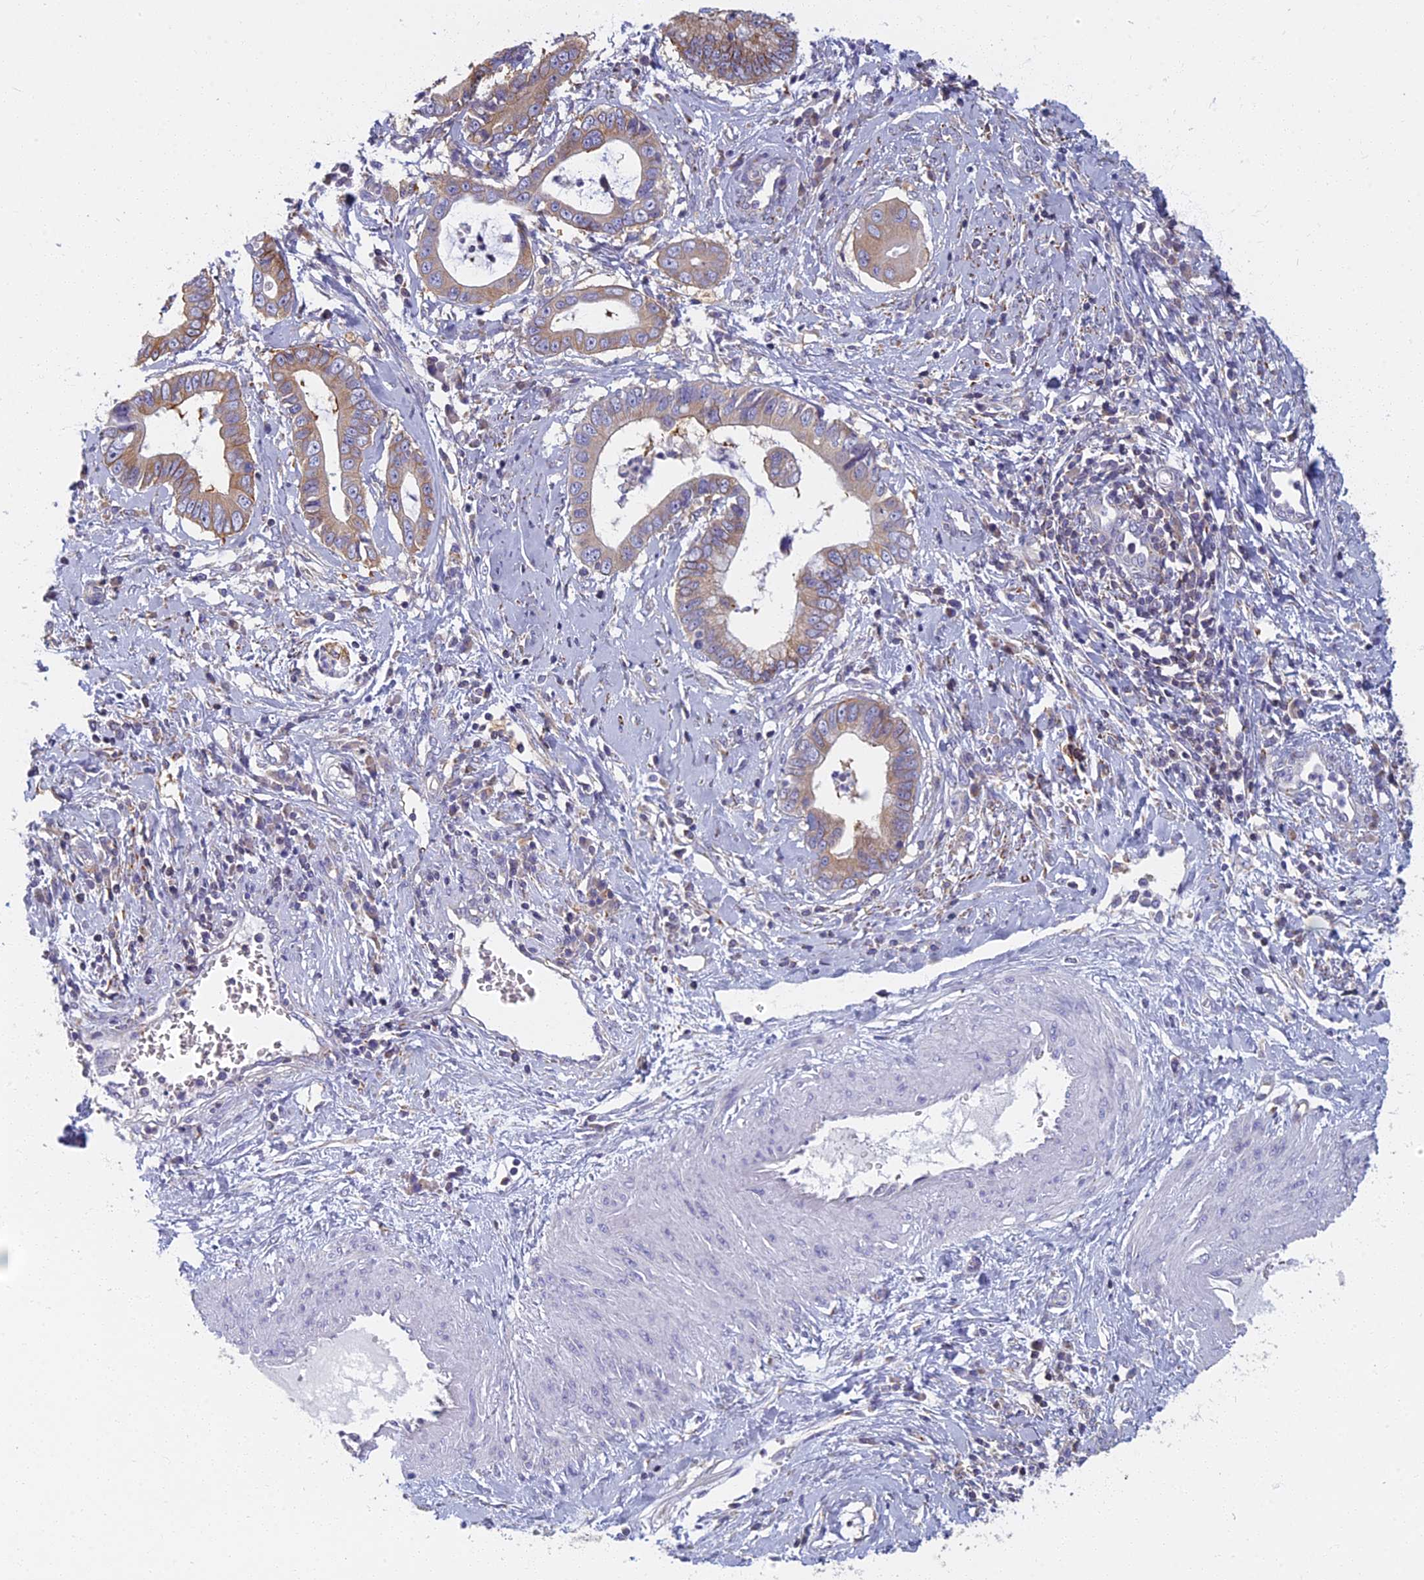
{"staining": {"intensity": "weak", "quantity": "25%-75%", "location": "cytoplasmic/membranous"}, "tissue": "cervical cancer", "cell_type": "Tumor cells", "image_type": "cancer", "snomed": [{"axis": "morphology", "description": "Adenocarcinoma, NOS"}, {"axis": "topography", "description": "Cervix"}], "caption": "IHC image of cervical adenocarcinoma stained for a protein (brown), which demonstrates low levels of weak cytoplasmic/membranous positivity in approximately 25%-75% of tumor cells.", "gene": "NOL10", "patient": {"sex": "female", "age": 44}}